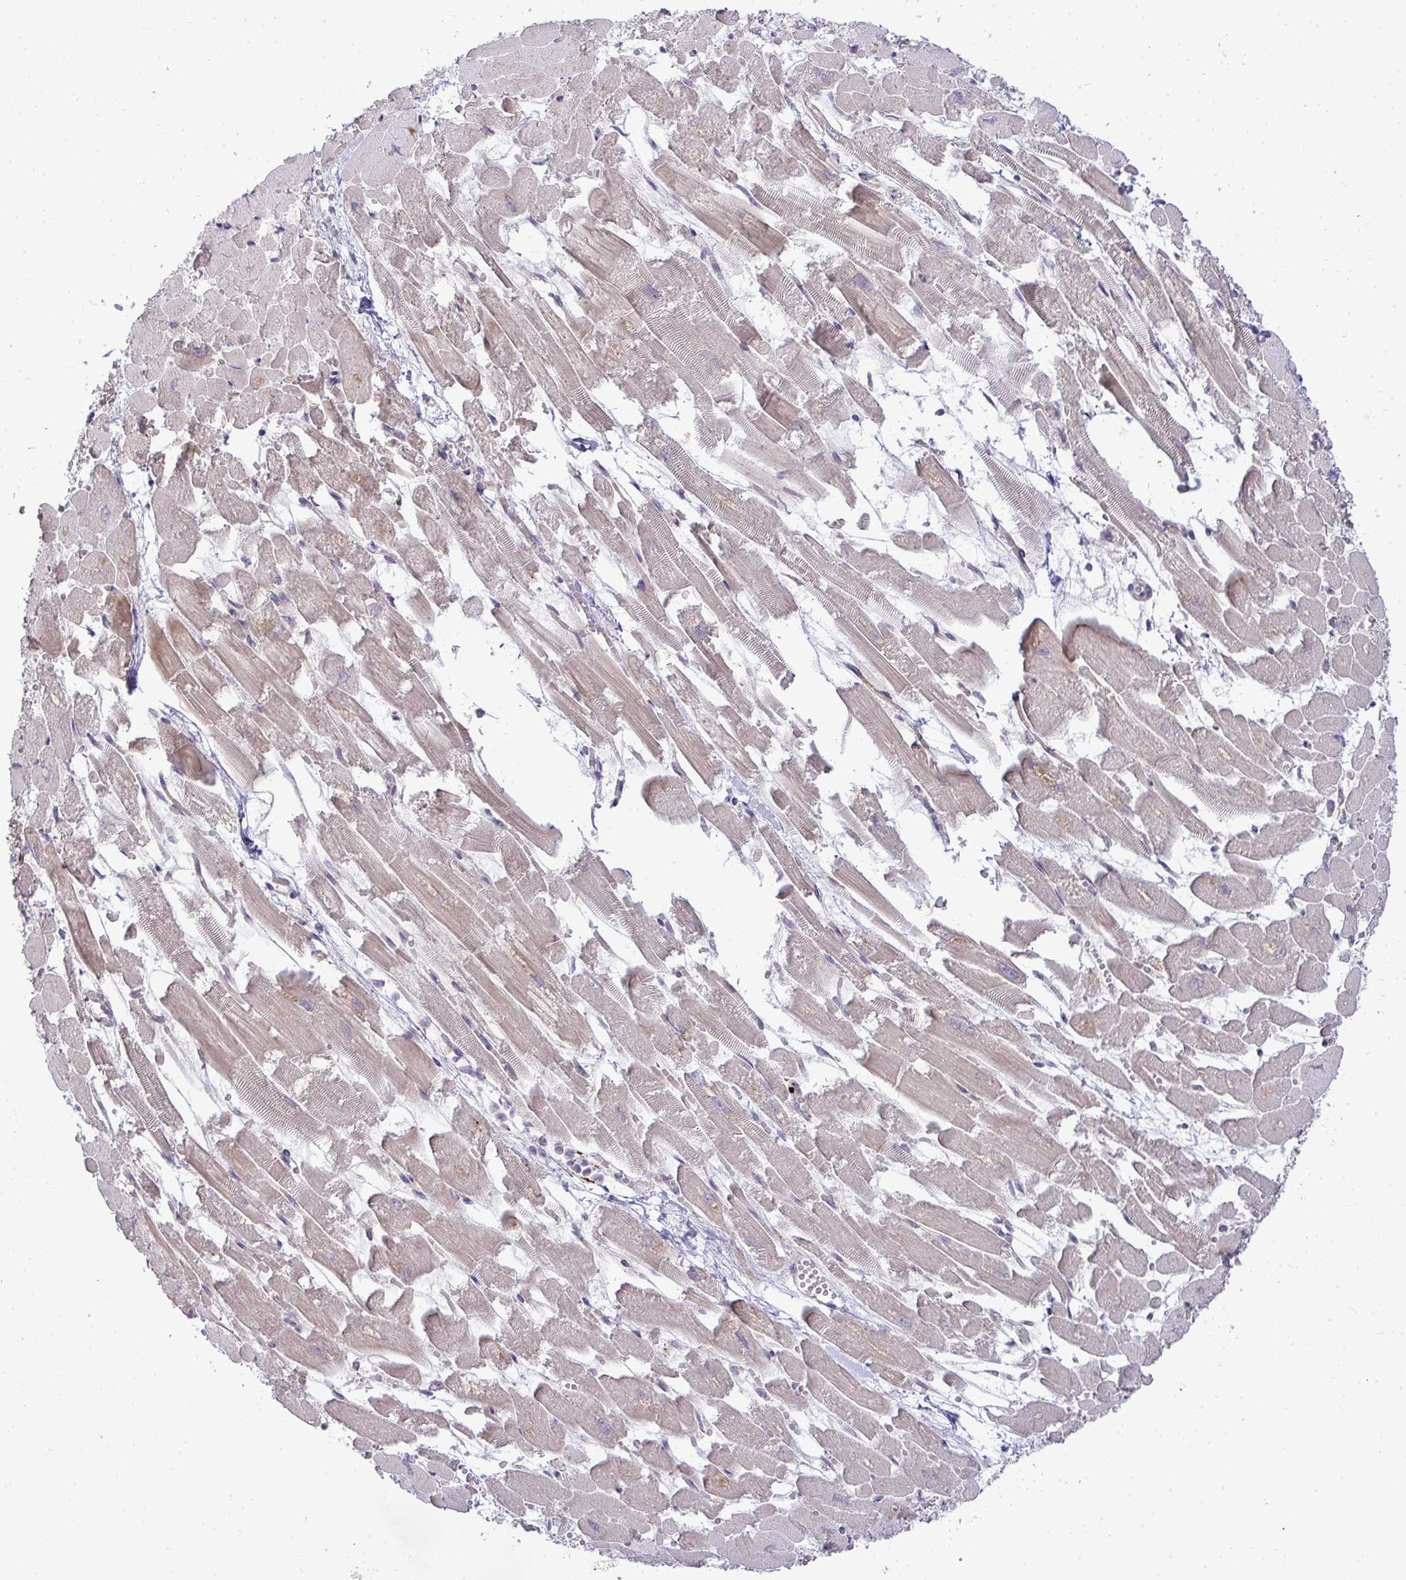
{"staining": {"intensity": "moderate", "quantity": "25%-75%", "location": "cytoplasmic/membranous"}, "tissue": "heart muscle", "cell_type": "Cardiomyocytes", "image_type": "normal", "snomed": [{"axis": "morphology", "description": "Normal tissue, NOS"}, {"axis": "topography", "description": "Heart"}], "caption": "Immunohistochemistry photomicrograph of normal heart muscle stained for a protein (brown), which demonstrates medium levels of moderate cytoplasmic/membranous positivity in about 25%-75% of cardiomyocytes.", "gene": "SH2D1B", "patient": {"sex": "female", "age": 52}}